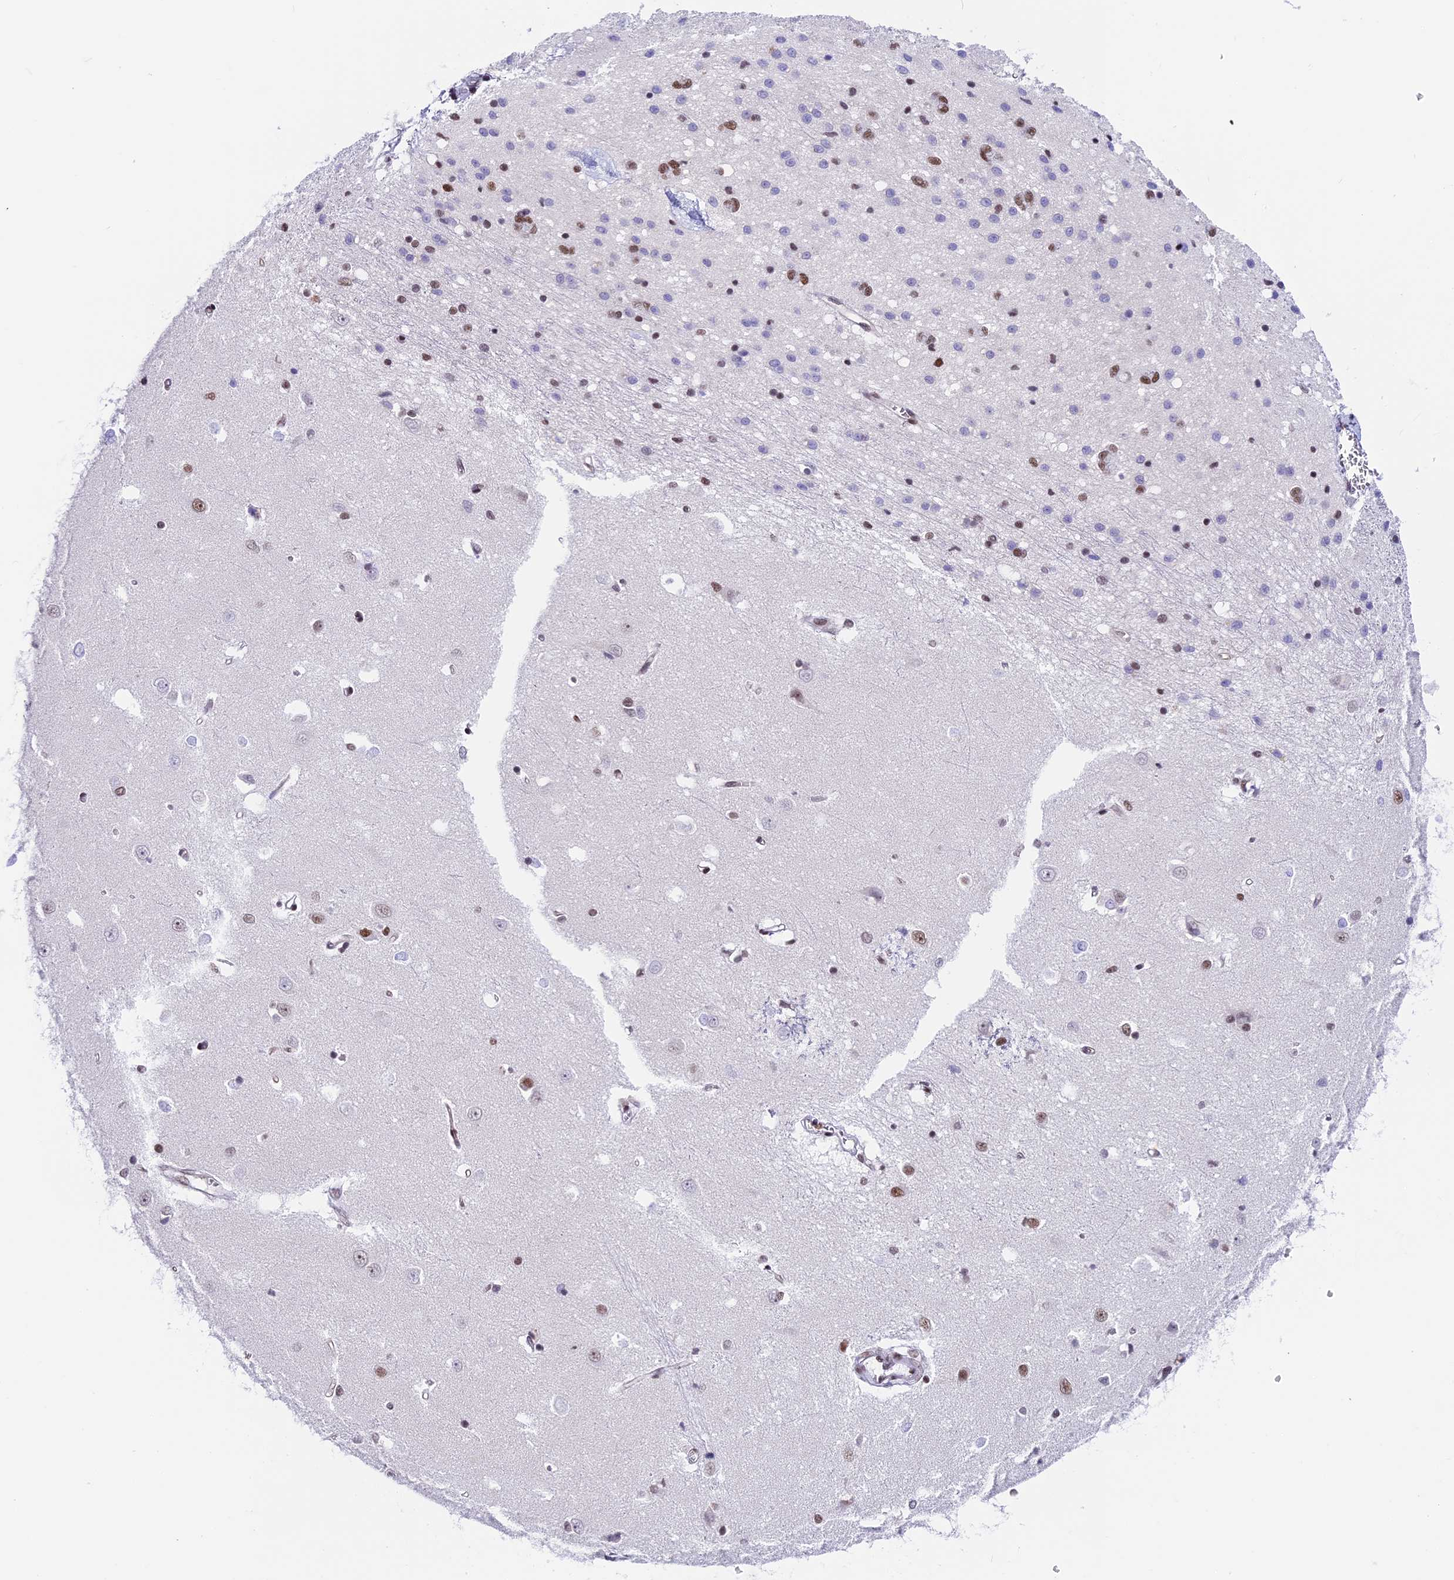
{"staining": {"intensity": "moderate", "quantity": "<25%", "location": "nuclear"}, "tissue": "caudate", "cell_type": "Glial cells", "image_type": "normal", "snomed": [{"axis": "morphology", "description": "Normal tissue, NOS"}, {"axis": "topography", "description": "Lateral ventricle wall"}], "caption": "Immunohistochemical staining of benign caudate exhibits <25% levels of moderate nuclear protein expression in about <25% of glial cells.", "gene": "SBNO1", "patient": {"sex": "male", "age": 37}}